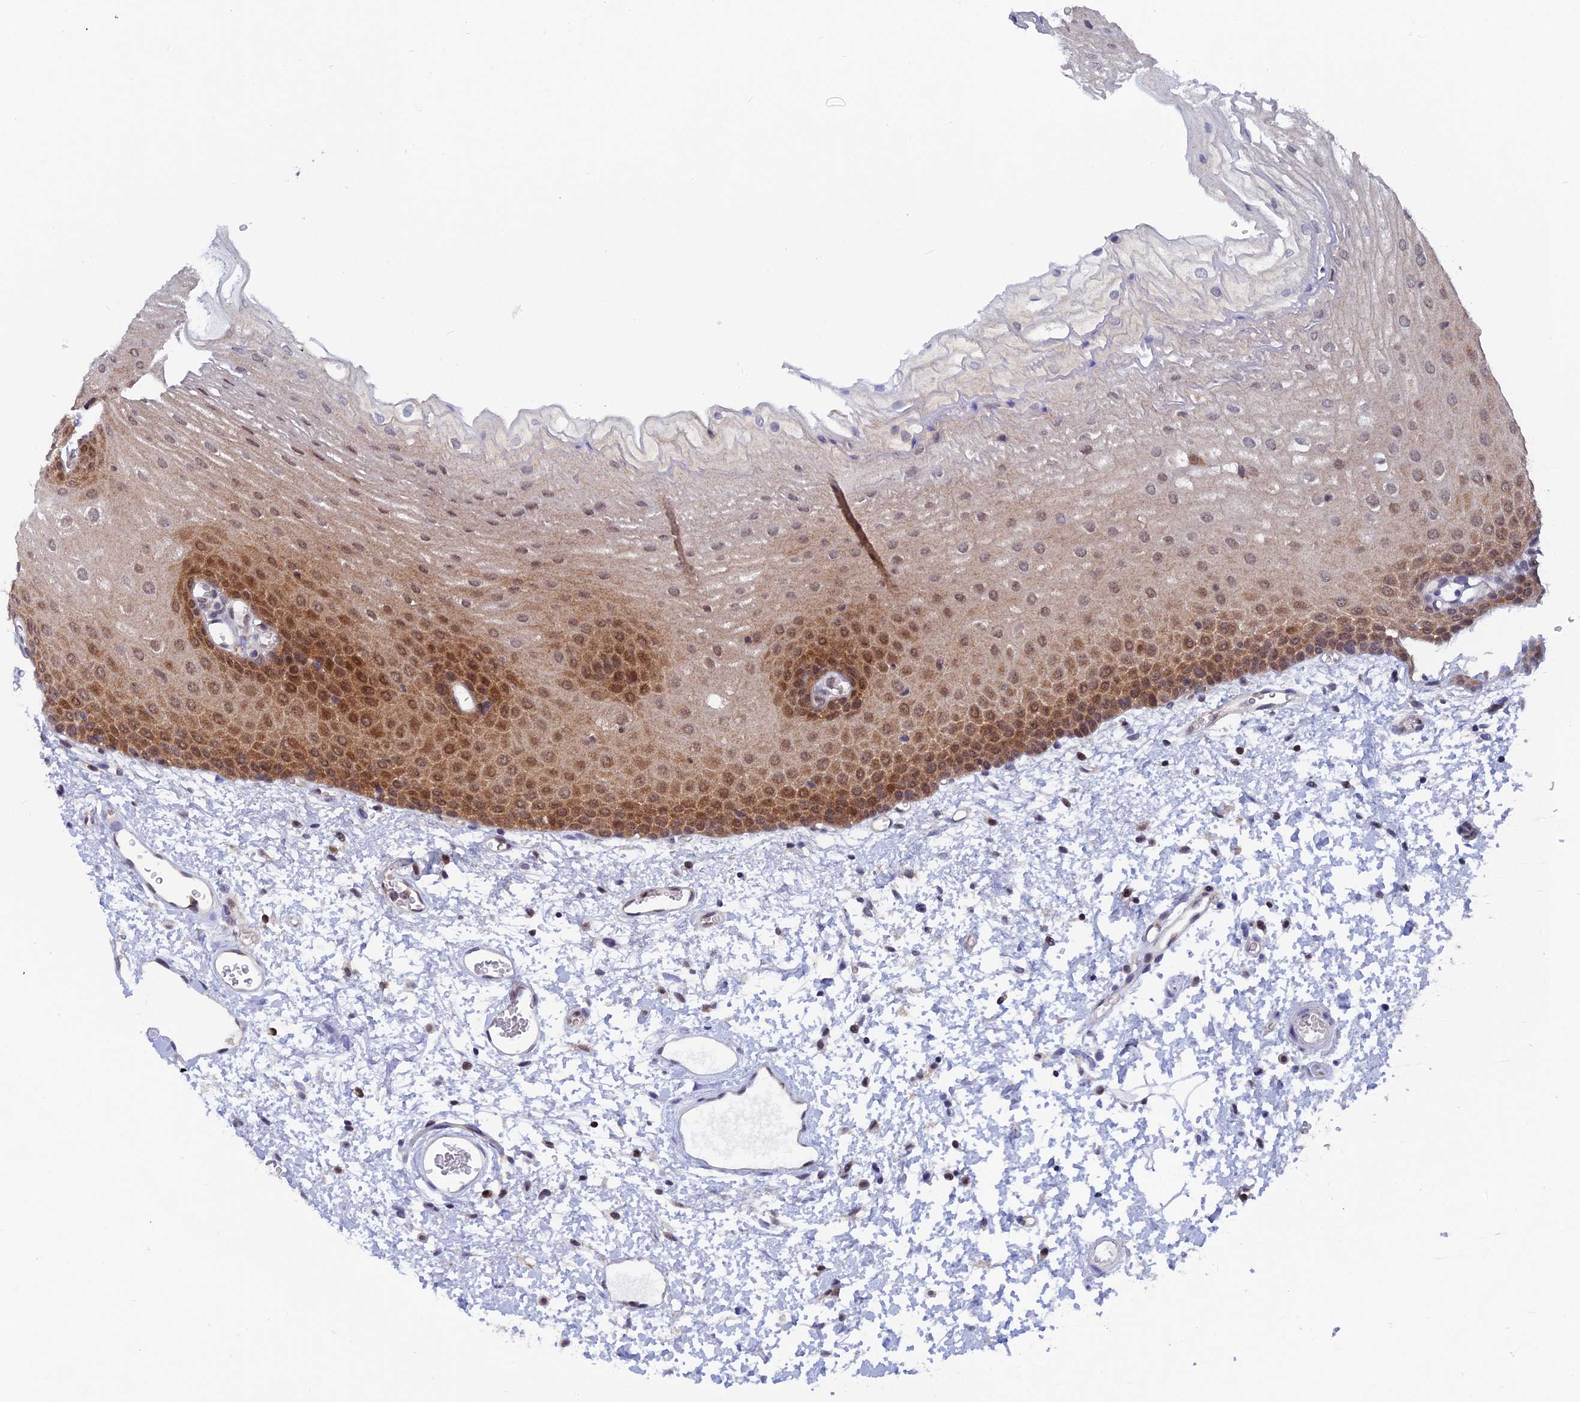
{"staining": {"intensity": "moderate", "quantity": ">75%", "location": "cytoplasmic/membranous,nuclear"}, "tissue": "oral mucosa", "cell_type": "Squamous epithelial cells", "image_type": "normal", "snomed": [{"axis": "morphology", "description": "Normal tissue, NOS"}, {"axis": "topography", "description": "Oral tissue"}], "caption": "This is an image of IHC staining of unremarkable oral mucosa, which shows moderate staining in the cytoplasmic/membranous,nuclear of squamous epithelial cells.", "gene": "IGBP1", "patient": {"sex": "female", "age": 70}}